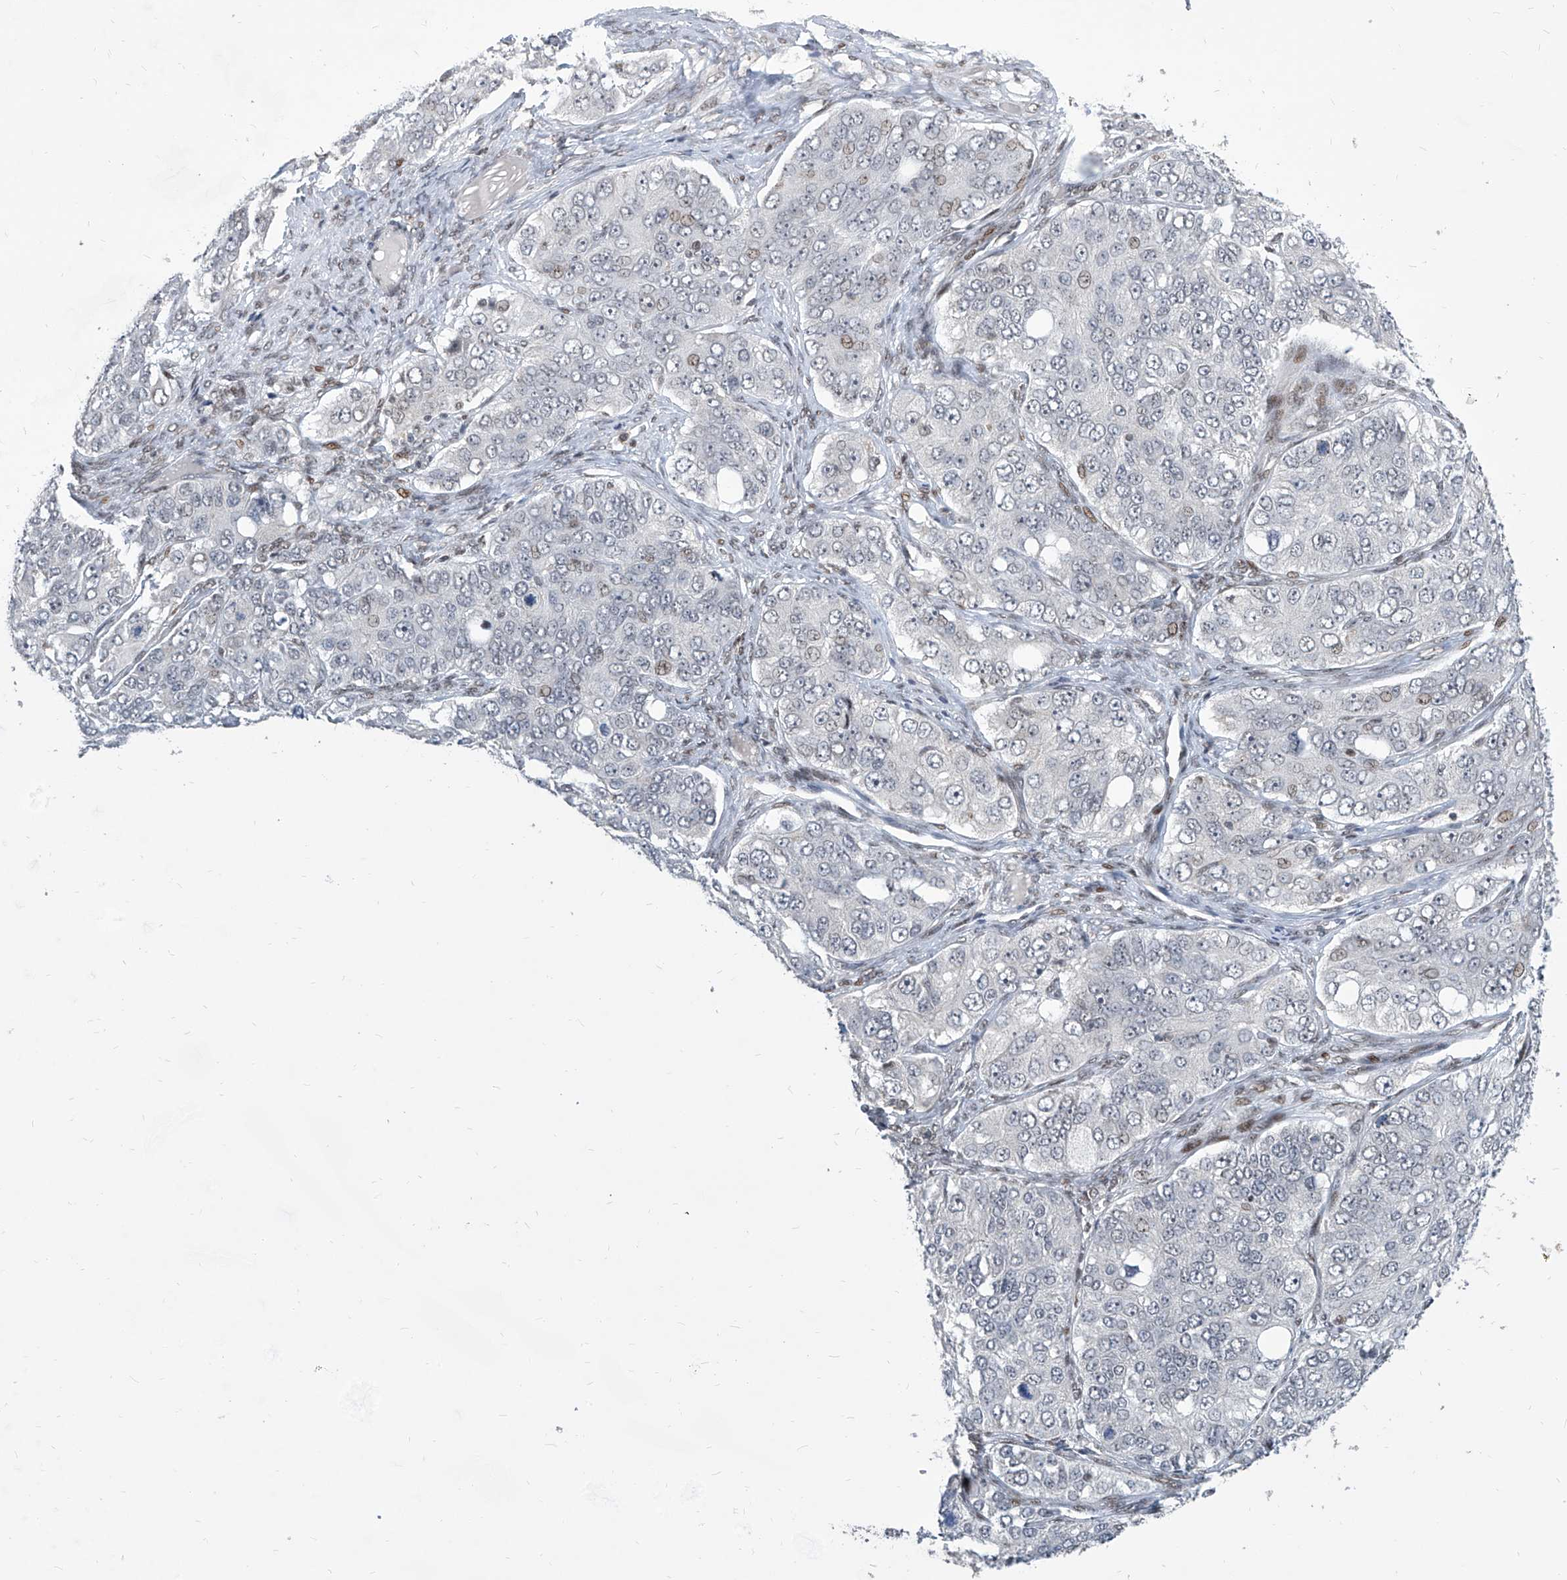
{"staining": {"intensity": "moderate", "quantity": "<25%", "location": "nuclear"}, "tissue": "ovarian cancer", "cell_type": "Tumor cells", "image_type": "cancer", "snomed": [{"axis": "morphology", "description": "Carcinoma, endometroid"}, {"axis": "topography", "description": "Ovary"}], "caption": "A photomicrograph of ovarian cancer stained for a protein displays moderate nuclear brown staining in tumor cells.", "gene": "IRF2", "patient": {"sex": "female", "age": 51}}